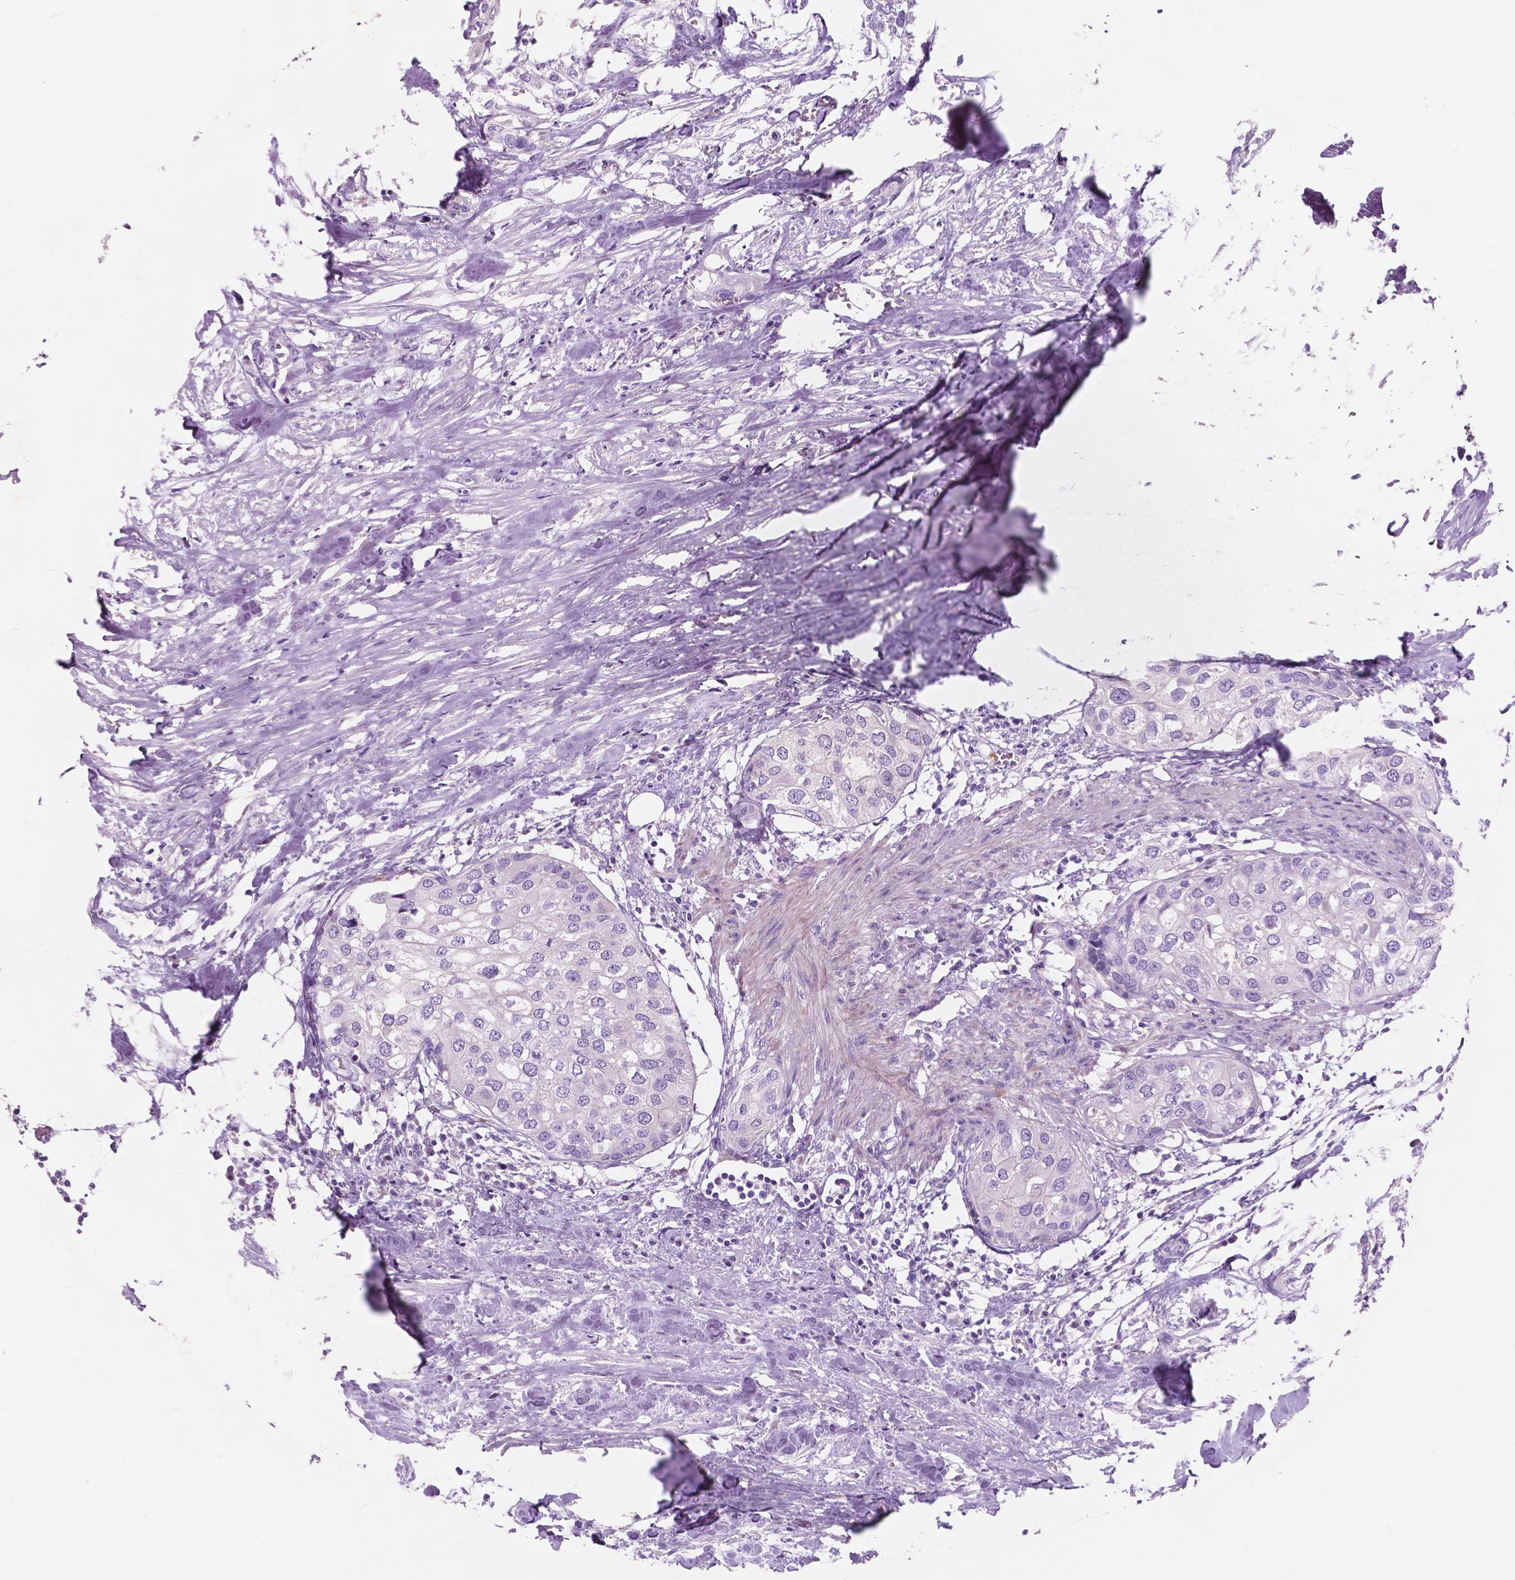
{"staining": {"intensity": "negative", "quantity": "none", "location": "none"}, "tissue": "urothelial cancer", "cell_type": "Tumor cells", "image_type": "cancer", "snomed": [{"axis": "morphology", "description": "Urothelial carcinoma, High grade"}, {"axis": "topography", "description": "Urinary bladder"}], "caption": "Micrograph shows no protein expression in tumor cells of high-grade urothelial carcinoma tissue.", "gene": "CUZD1", "patient": {"sex": "male", "age": 64}}